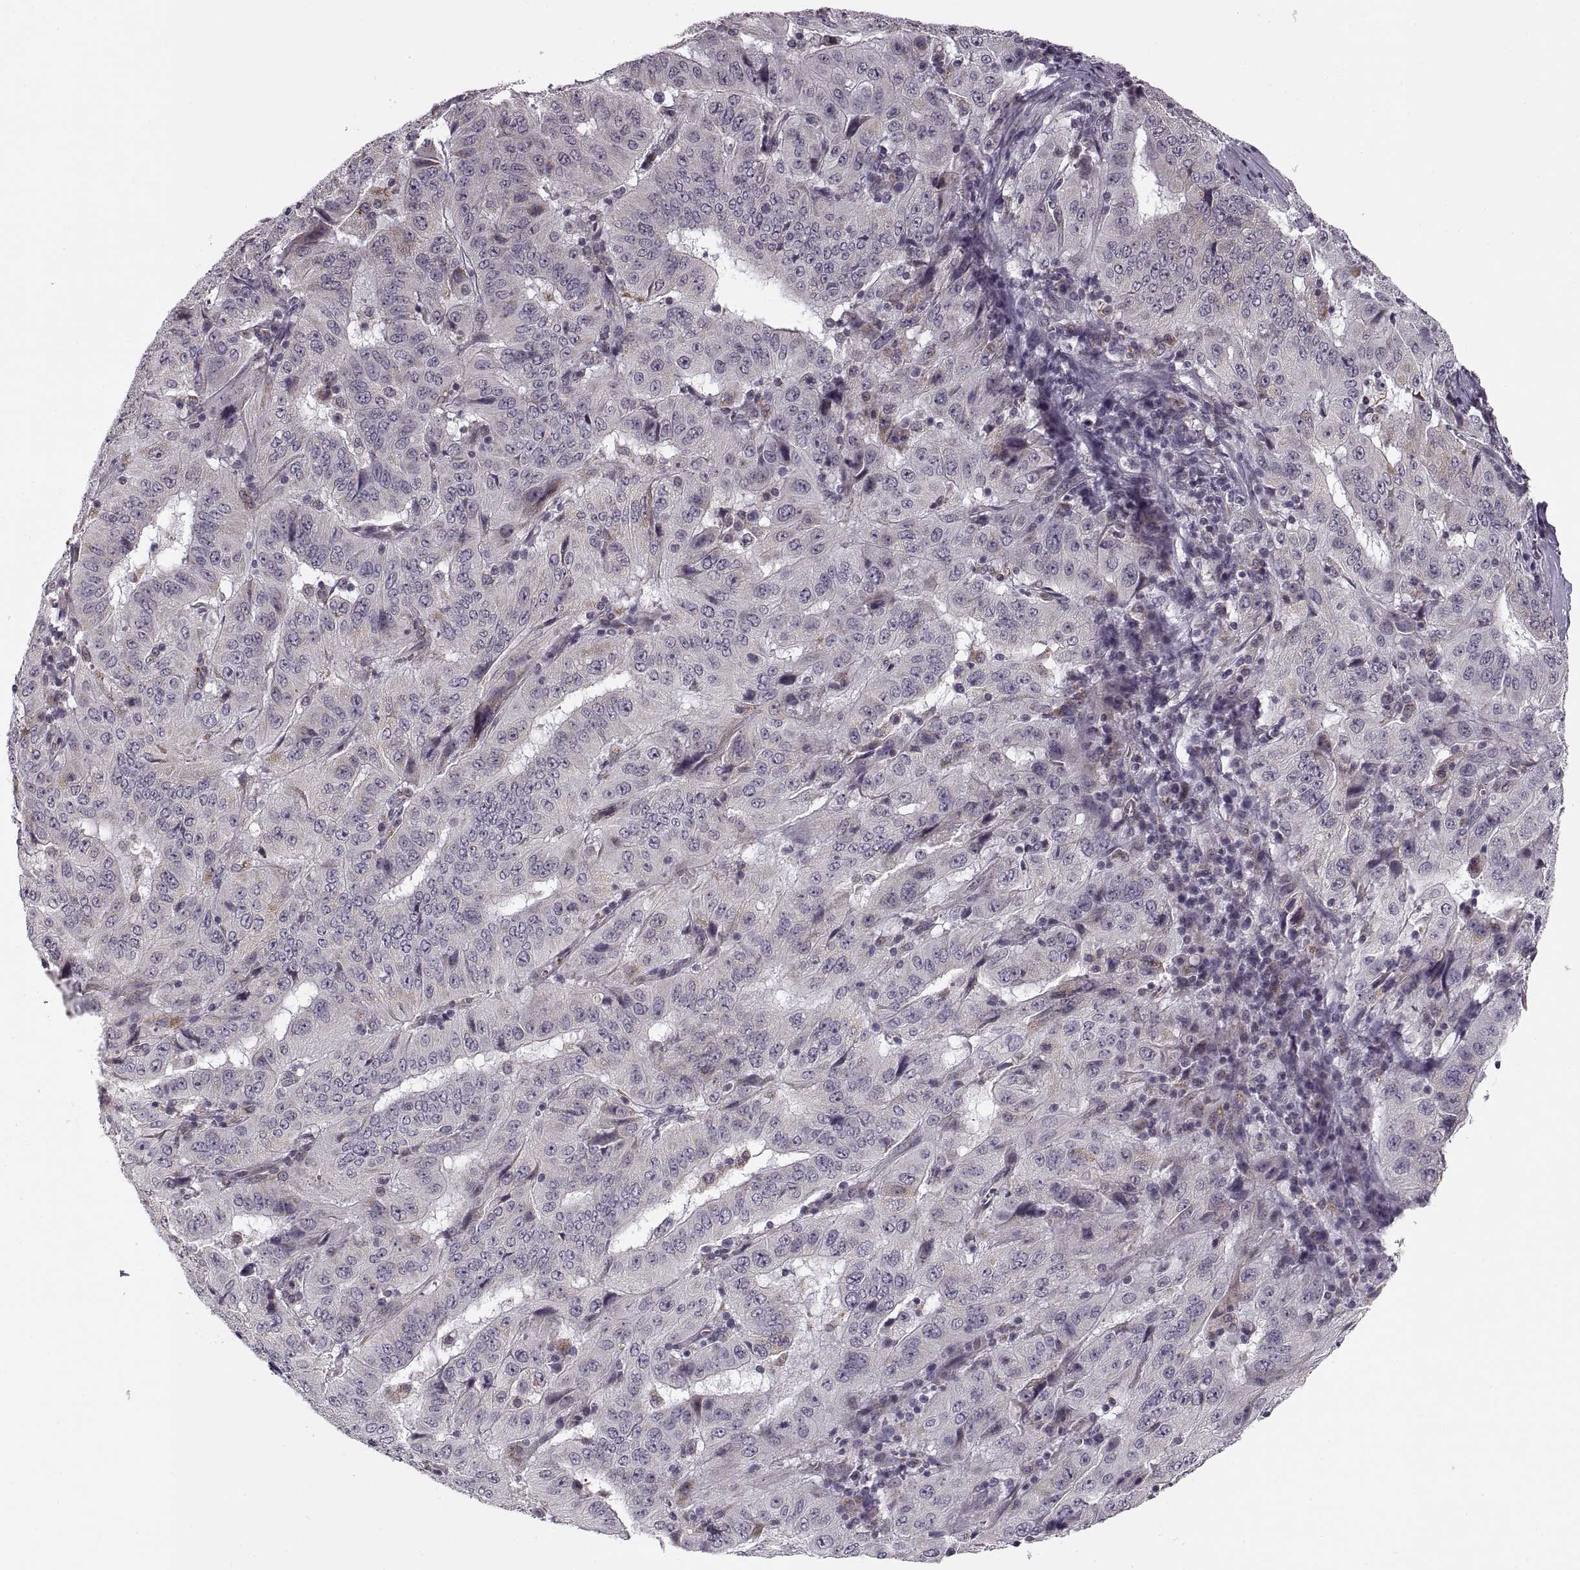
{"staining": {"intensity": "negative", "quantity": "none", "location": "none"}, "tissue": "pancreatic cancer", "cell_type": "Tumor cells", "image_type": "cancer", "snomed": [{"axis": "morphology", "description": "Adenocarcinoma, NOS"}, {"axis": "topography", "description": "Pancreas"}], "caption": "DAB immunohistochemical staining of pancreatic cancer (adenocarcinoma) displays no significant staining in tumor cells.", "gene": "ASIC3", "patient": {"sex": "male", "age": 63}}